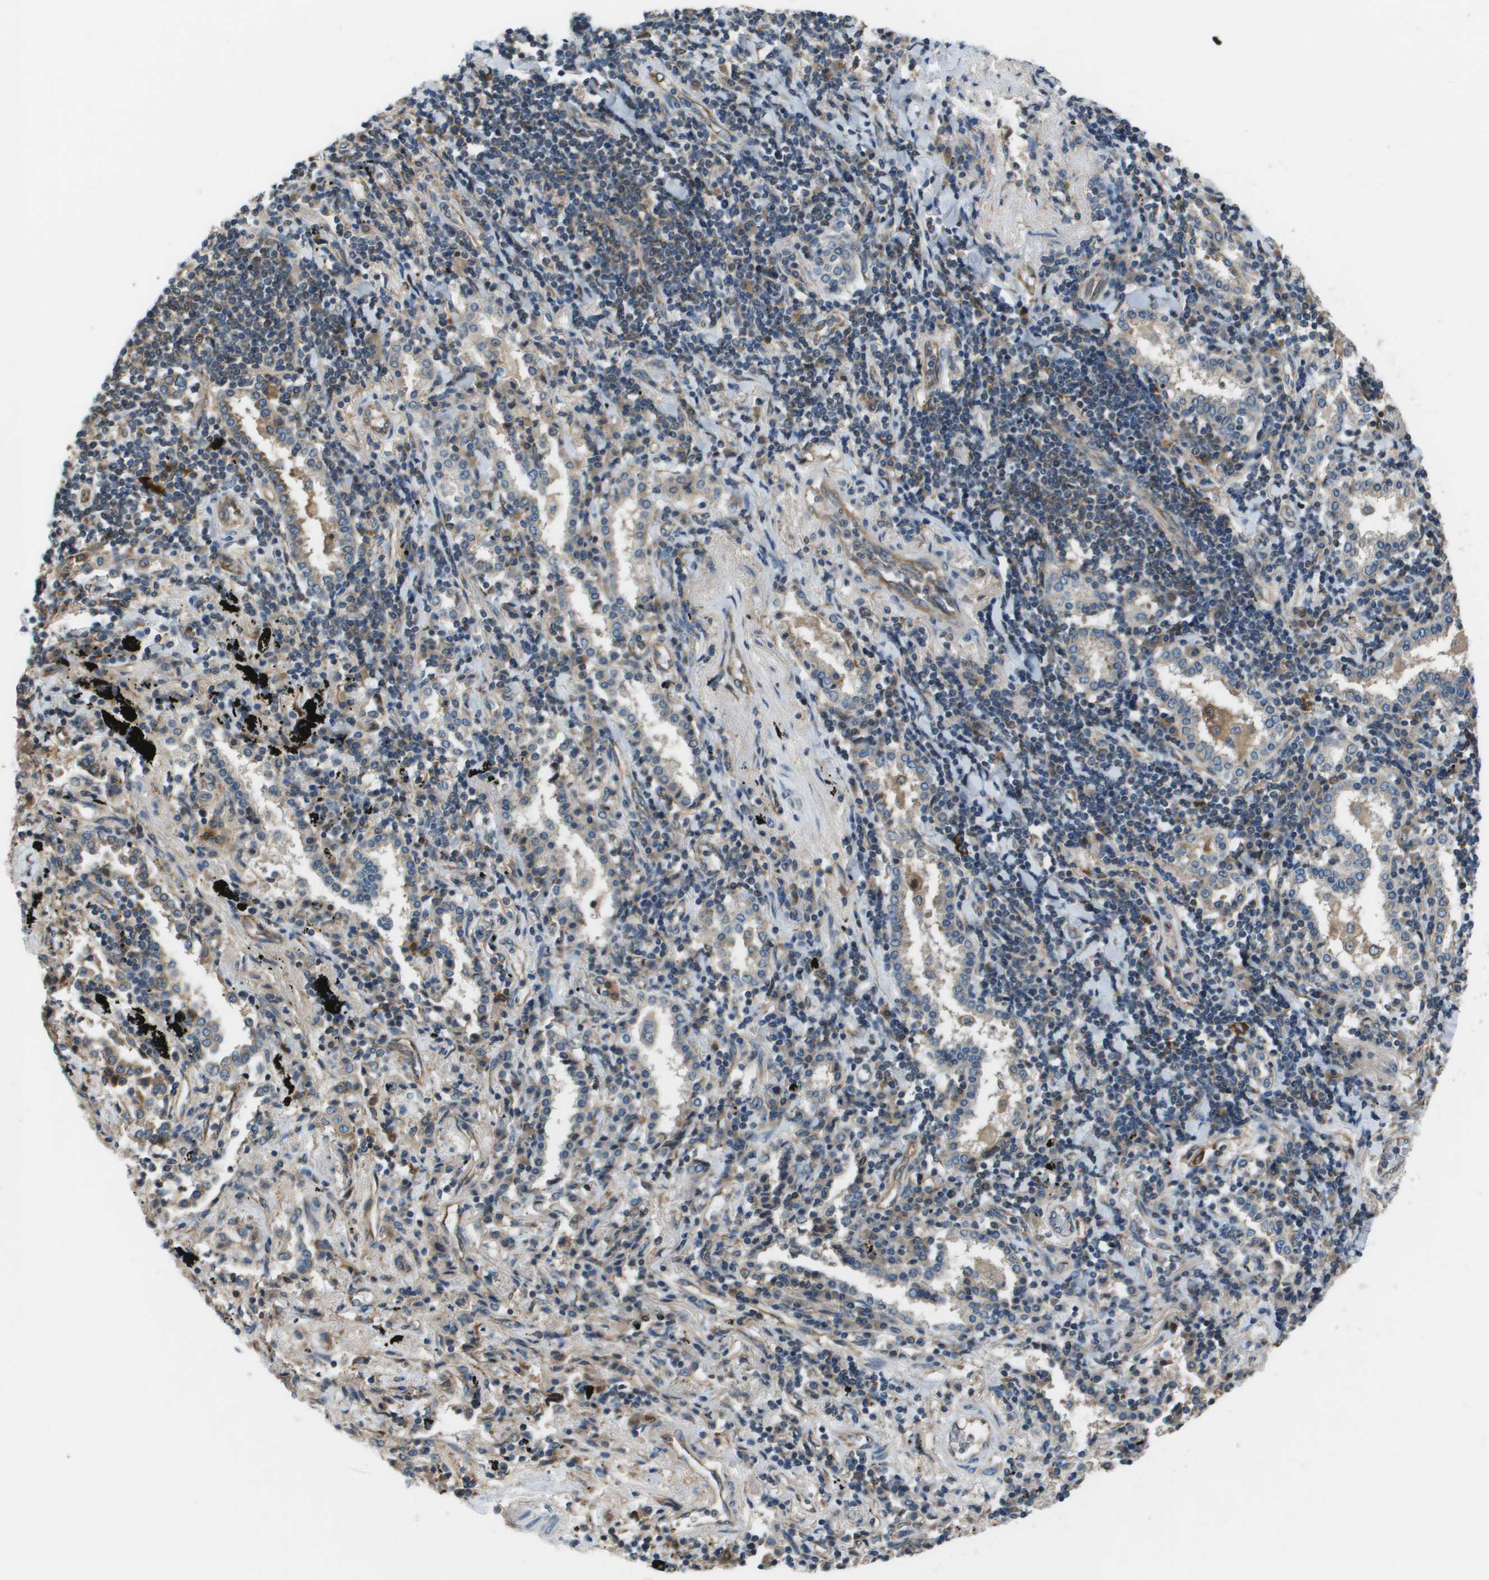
{"staining": {"intensity": "weak", "quantity": "<25%", "location": "cytoplasmic/membranous"}, "tissue": "lung cancer", "cell_type": "Tumor cells", "image_type": "cancer", "snomed": [{"axis": "morphology", "description": "Adenocarcinoma, NOS"}, {"axis": "topography", "description": "Lung"}], "caption": "Adenocarcinoma (lung) was stained to show a protein in brown. There is no significant positivity in tumor cells. (Brightfield microscopy of DAB immunohistochemistry (IHC) at high magnification).", "gene": "SAMSN1", "patient": {"sex": "female", "age": 65}}